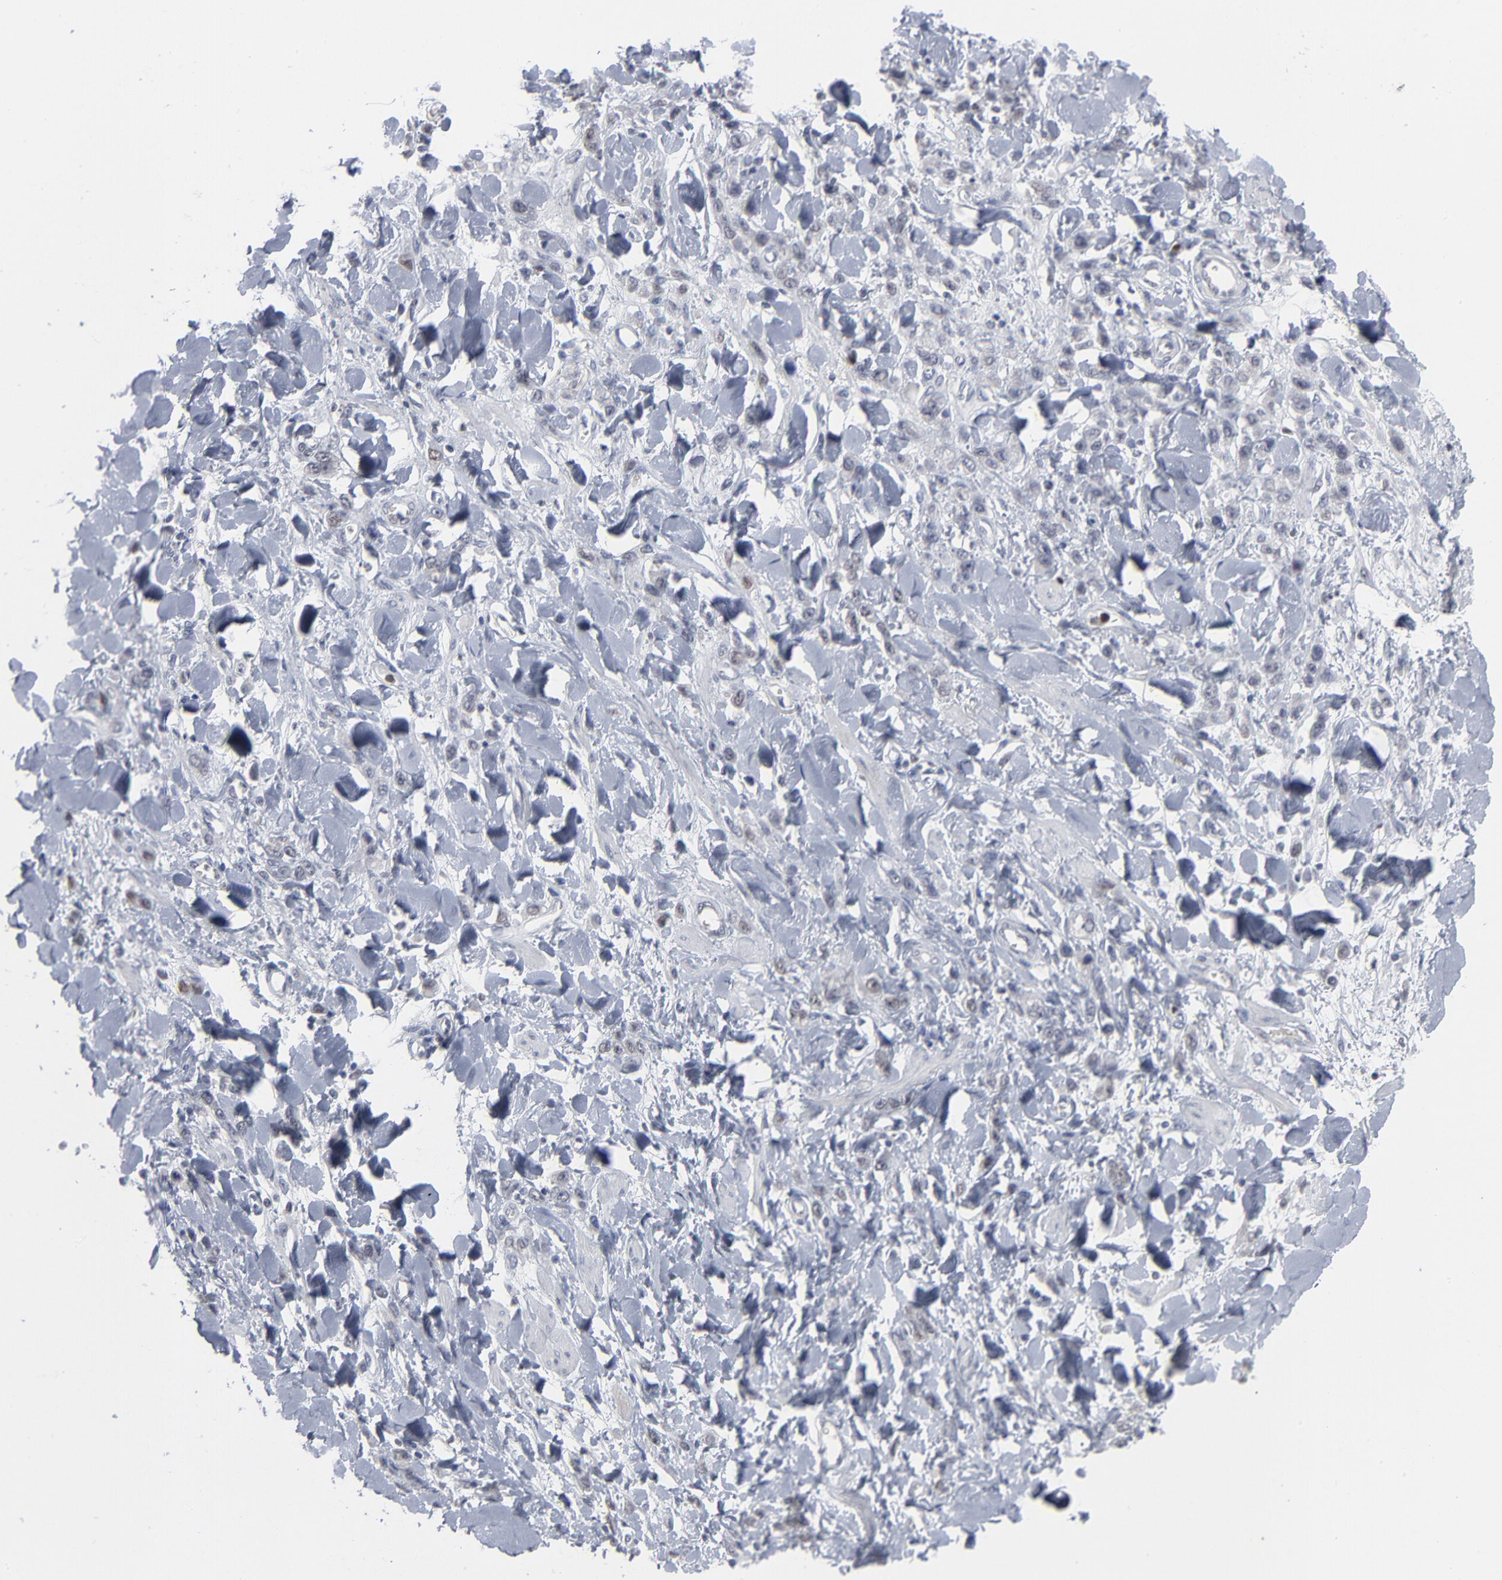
{"staining": {"intensity": "negative", "quantity": "none", "location": "none"}, "tissue": "stomach cancer", "cell_type": "Tumor cells", "image_type": "cancer", "snomed": [{"axis": "morphology", "description": "Normal tissue, NOS"}, {"axis": "morphology", "description": "Adenocarcinoma, NOS"}, {"axis": "topography", "description": "Stomach"}], "caption": "Stomach cancer (adenocarcinoma) stained for a protein using IHC displays no positivity tumor cells.", "gene": "FOXN2", "patient": {"sex": "male", "age": 82}}